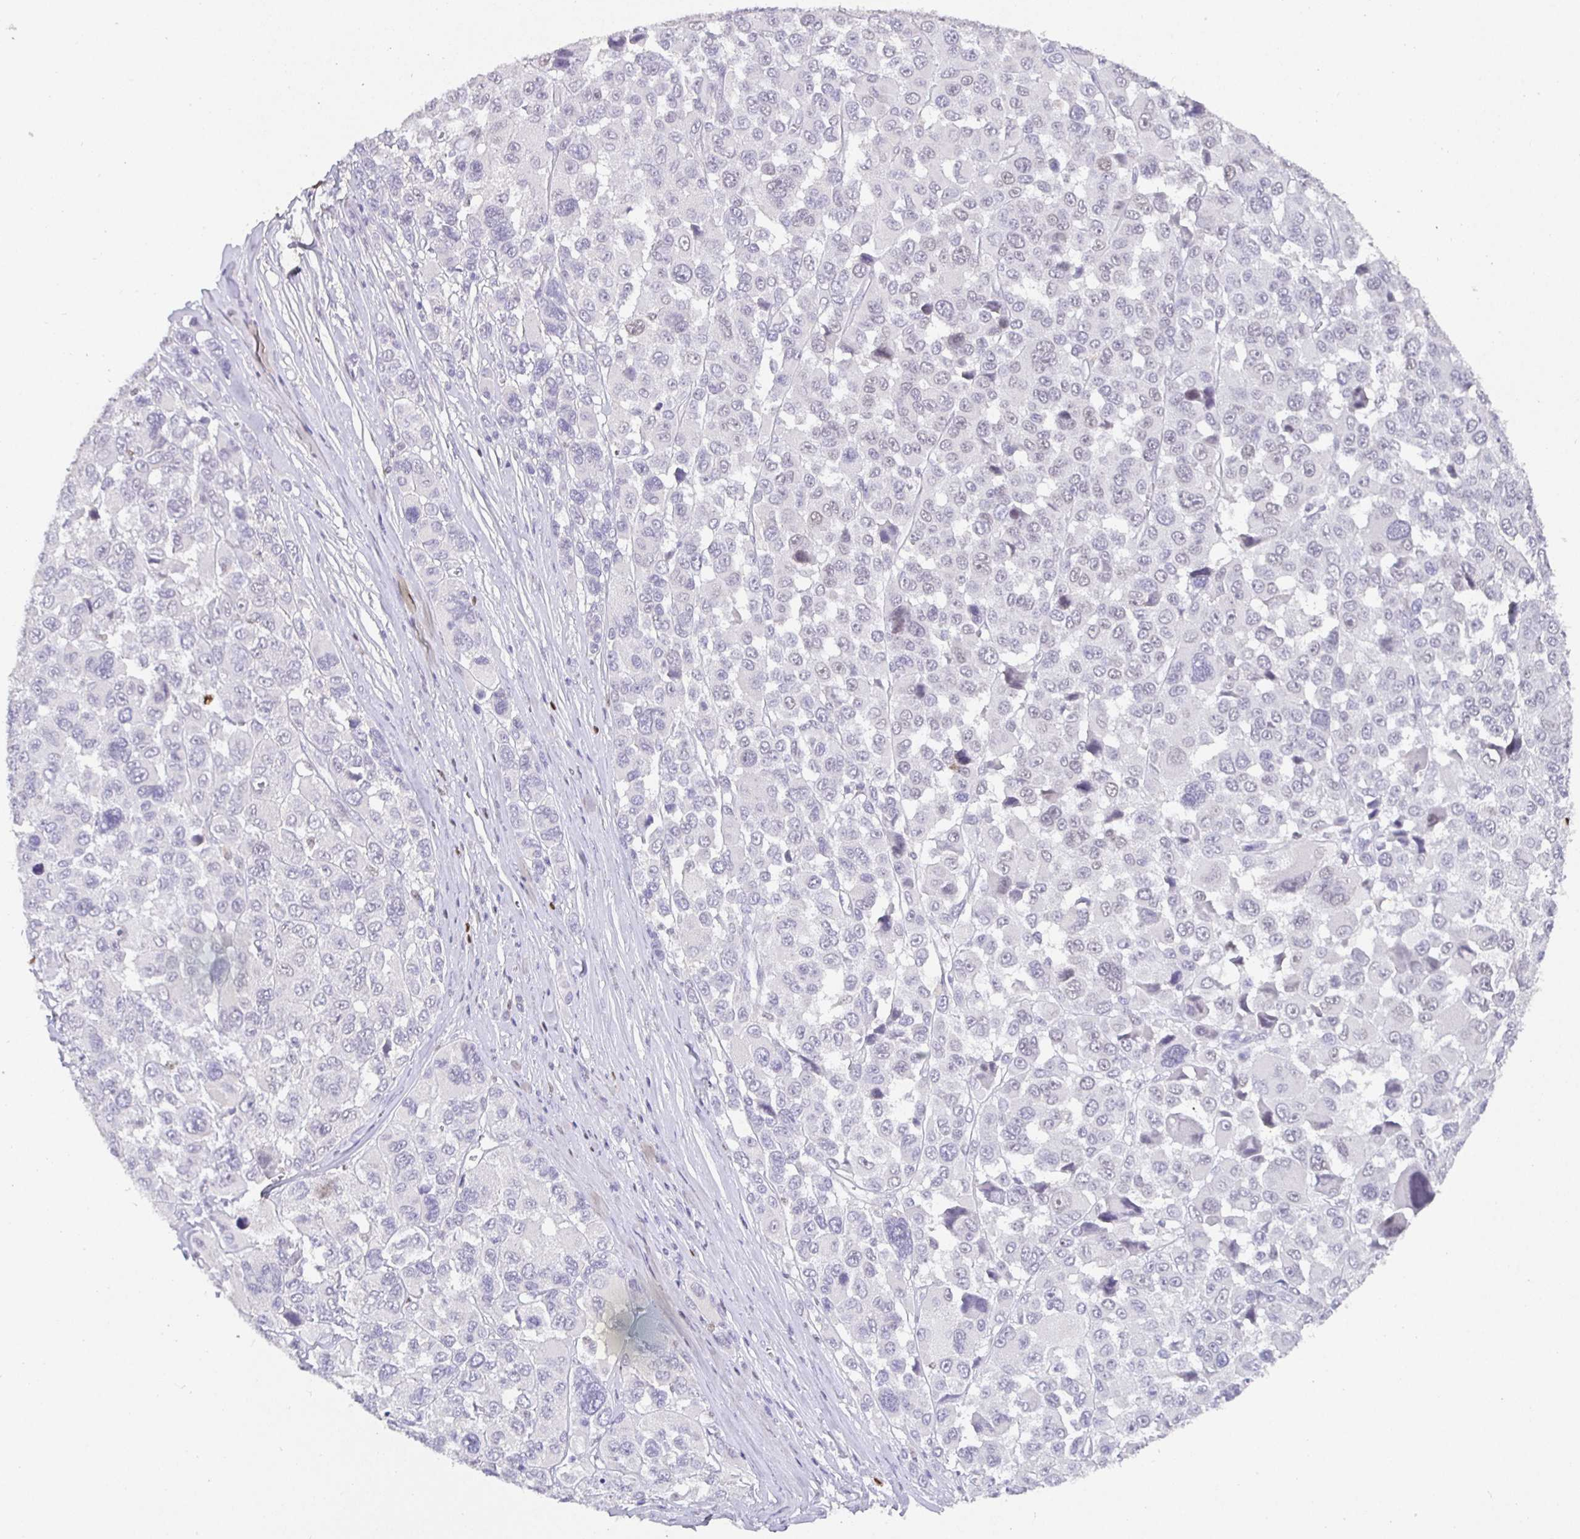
{"staining": {"intensity": "negative", "quantity": "none", "location": "none"}, "tissue": "melanoma", "cell_type": "Tumor cells", "image_type": "cancer", "snomed": [{"axis": "morphology", "description": "Malignant melanoma, NOS"}, {"axis": "topography", "description": "Skin"}], "caption": "Protein analysis of malignant melanoma demonstrates no significant positivity in tumor cells.", "gene": "SATB1", "patient": {"sex": "female", "age": 66}}